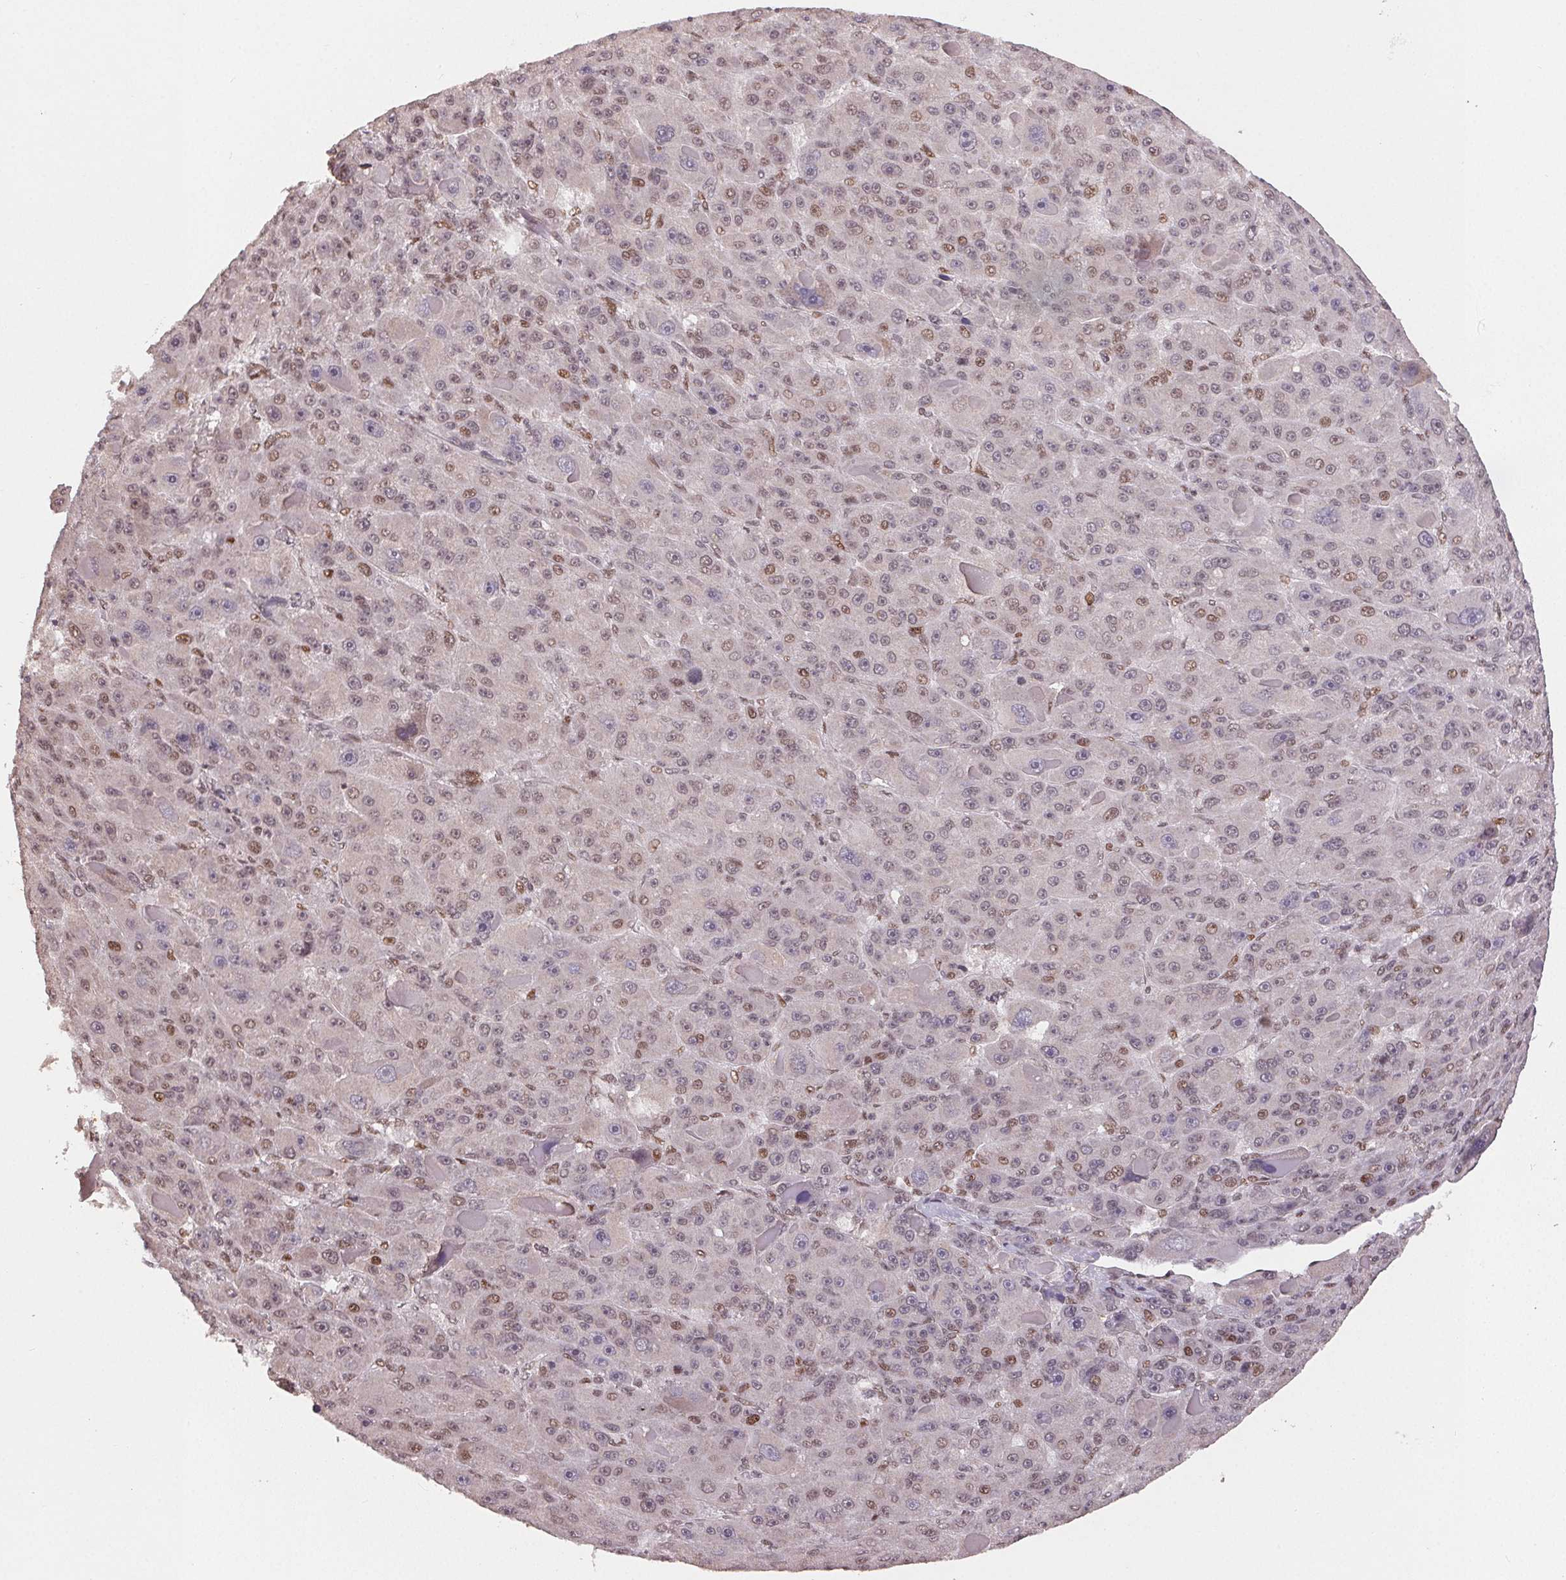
{"staining": {"intensity": "moderate", "quantity": "25%-75%", "location": "nuclear"}, "tissue": "liver cancer", "cell_type": "Tumor cells", "image_type": "cancer", "snomed": [{"axis": "morphology", "description": "Carcinoma, Hepatocellular, NOS"}, {"axis": "topography", "description": "Liver"}], "caption": "The immunohistochemical stain labels moderate nuclear expression in tumor cells of liver hepatocellular carcinoma tissue.", "gene": "MAPKAPK2", "patient": {"sex": "male", "age": 76}}